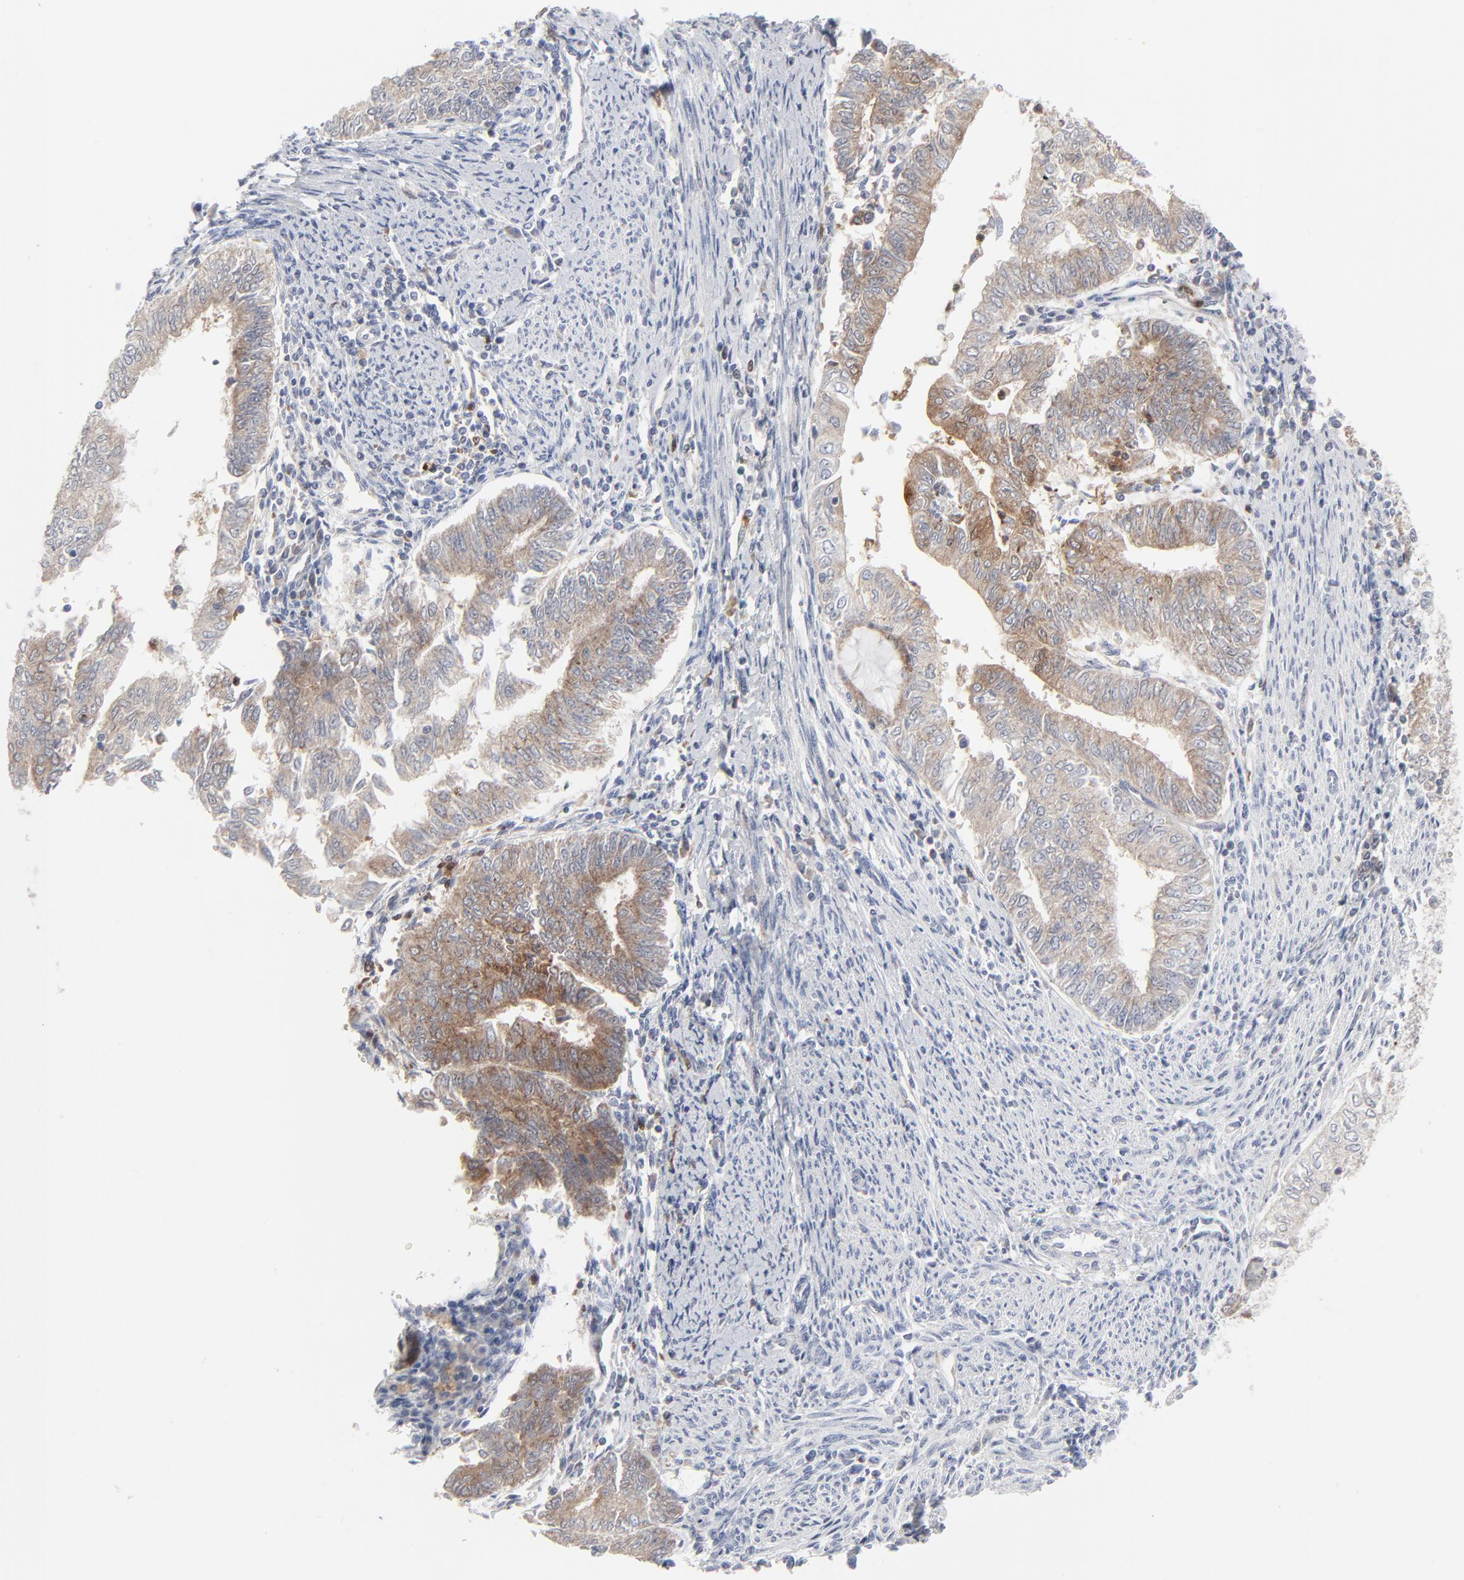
{"staining": {"intensity": "weak", "quantity": ">75%", "location": "cytoplasmic/membranous"}, "tissue": "endometrial cancer", "cell_type": "Tumor cells", "image_type": "cancer", "snomed": [{"axis": "morphology", "description": "Adenocarcinoma, NOS"}, {"axis": "topography", "description": "Endometrium"}], "caption": "Brown immunohistochemical staining in endometrial adenocarcinoma reveals weak cytoplasmic/membranous staining in about >75% of tumor cells.", "gene": "BID", "patient": {"sex": "female", "age": 66}}